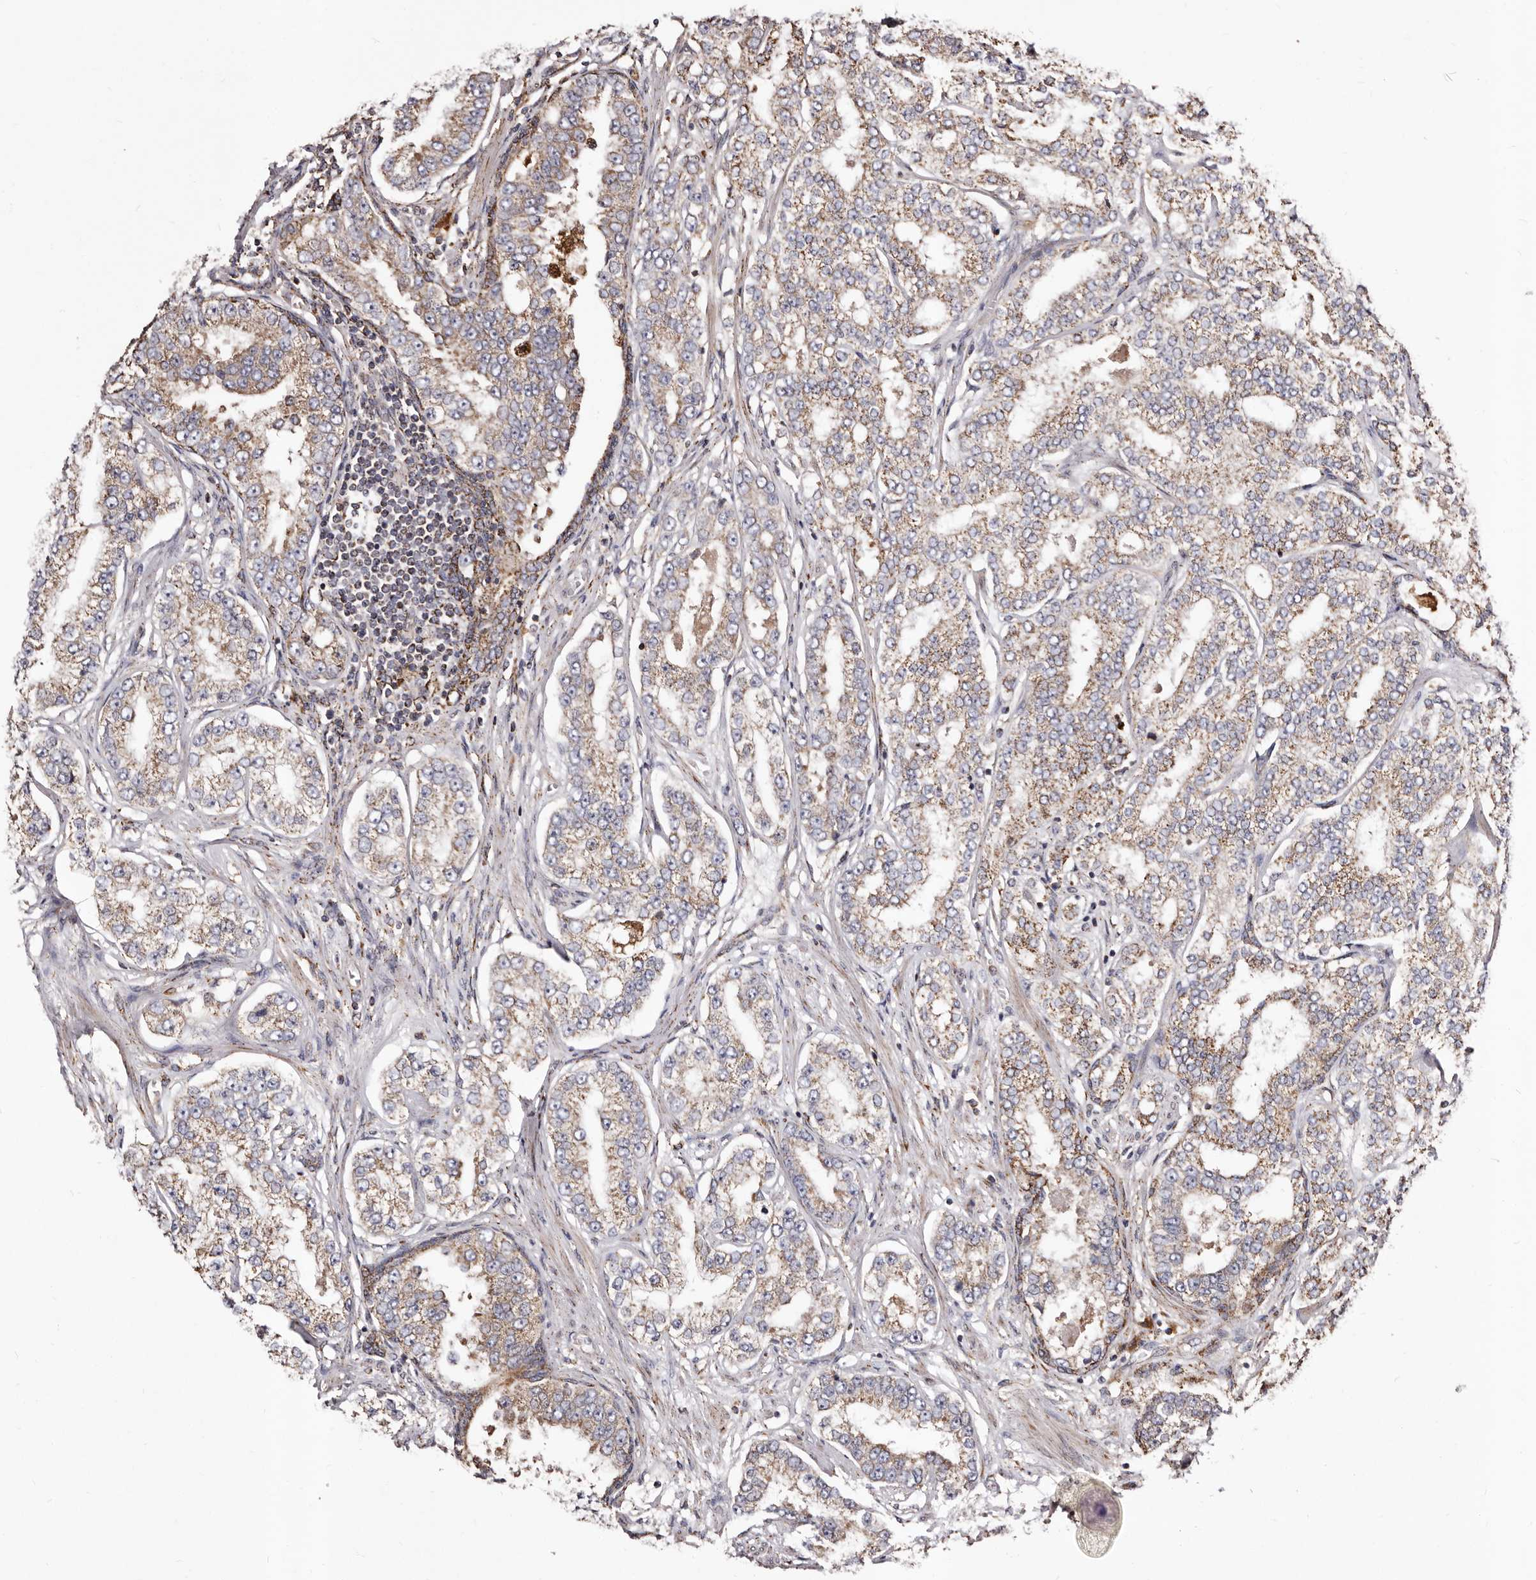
{"staining": {"intensity": "moderate", "quantity": "25%-75%", "location": "cytoplasmic/membranous"}, "tissue": "prostate cancer", "cell_type": "Tumor cells", "image_type": "cancer", "snomed": [{"axis": "morphology", "description": "Normal tissue, NOS"}, {"axis": "morphology", "description": "Adenocarcinoma, High grade"}, {"axis": "topography", "description": "Prostate"}], "caption": "Tumor cells demonstrate medium levels of moderate cytoplasmic/membranous expression in approximately 25%-75% of cells in high-grade adenocarcinoma (prostate).", "gene": "LUZP1", "patient": {"sex": "male", "age": 83}}